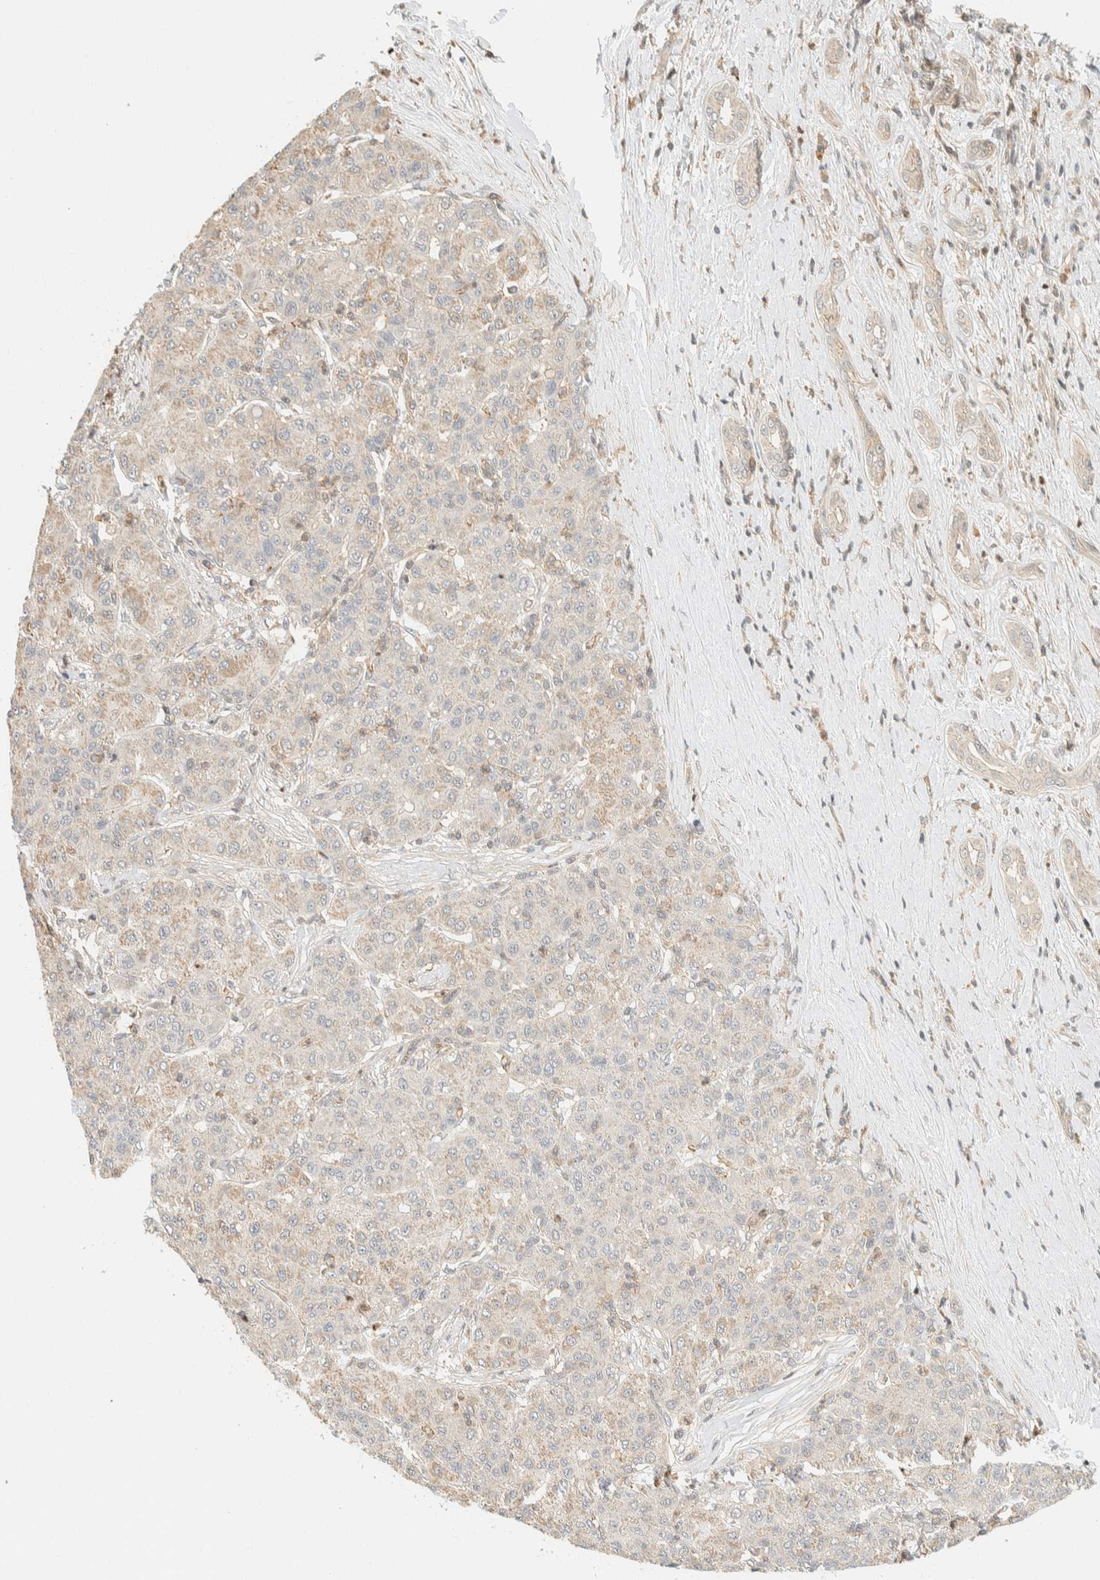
{"staining": {"intensity": "weak", "quantity": "<25%", "location": "cytoplasmic/membranous"}, "tissue": "liver cancer", "cell_type": "Tumor cells", "image_type": "cancer", "snomed": [{"axis": "morphology", "description": "Carcinoma, Hepatocellular, NOS"}, {"axis": "topography", "description": "Liver"}], "caption": "Liver cancer (hepatocellular carcinoma) stained for a protein using IHC exhibits no expression tumor cells.", "gene": "ARFGEF1", "patient": {"sex": "male", "age": 65}}